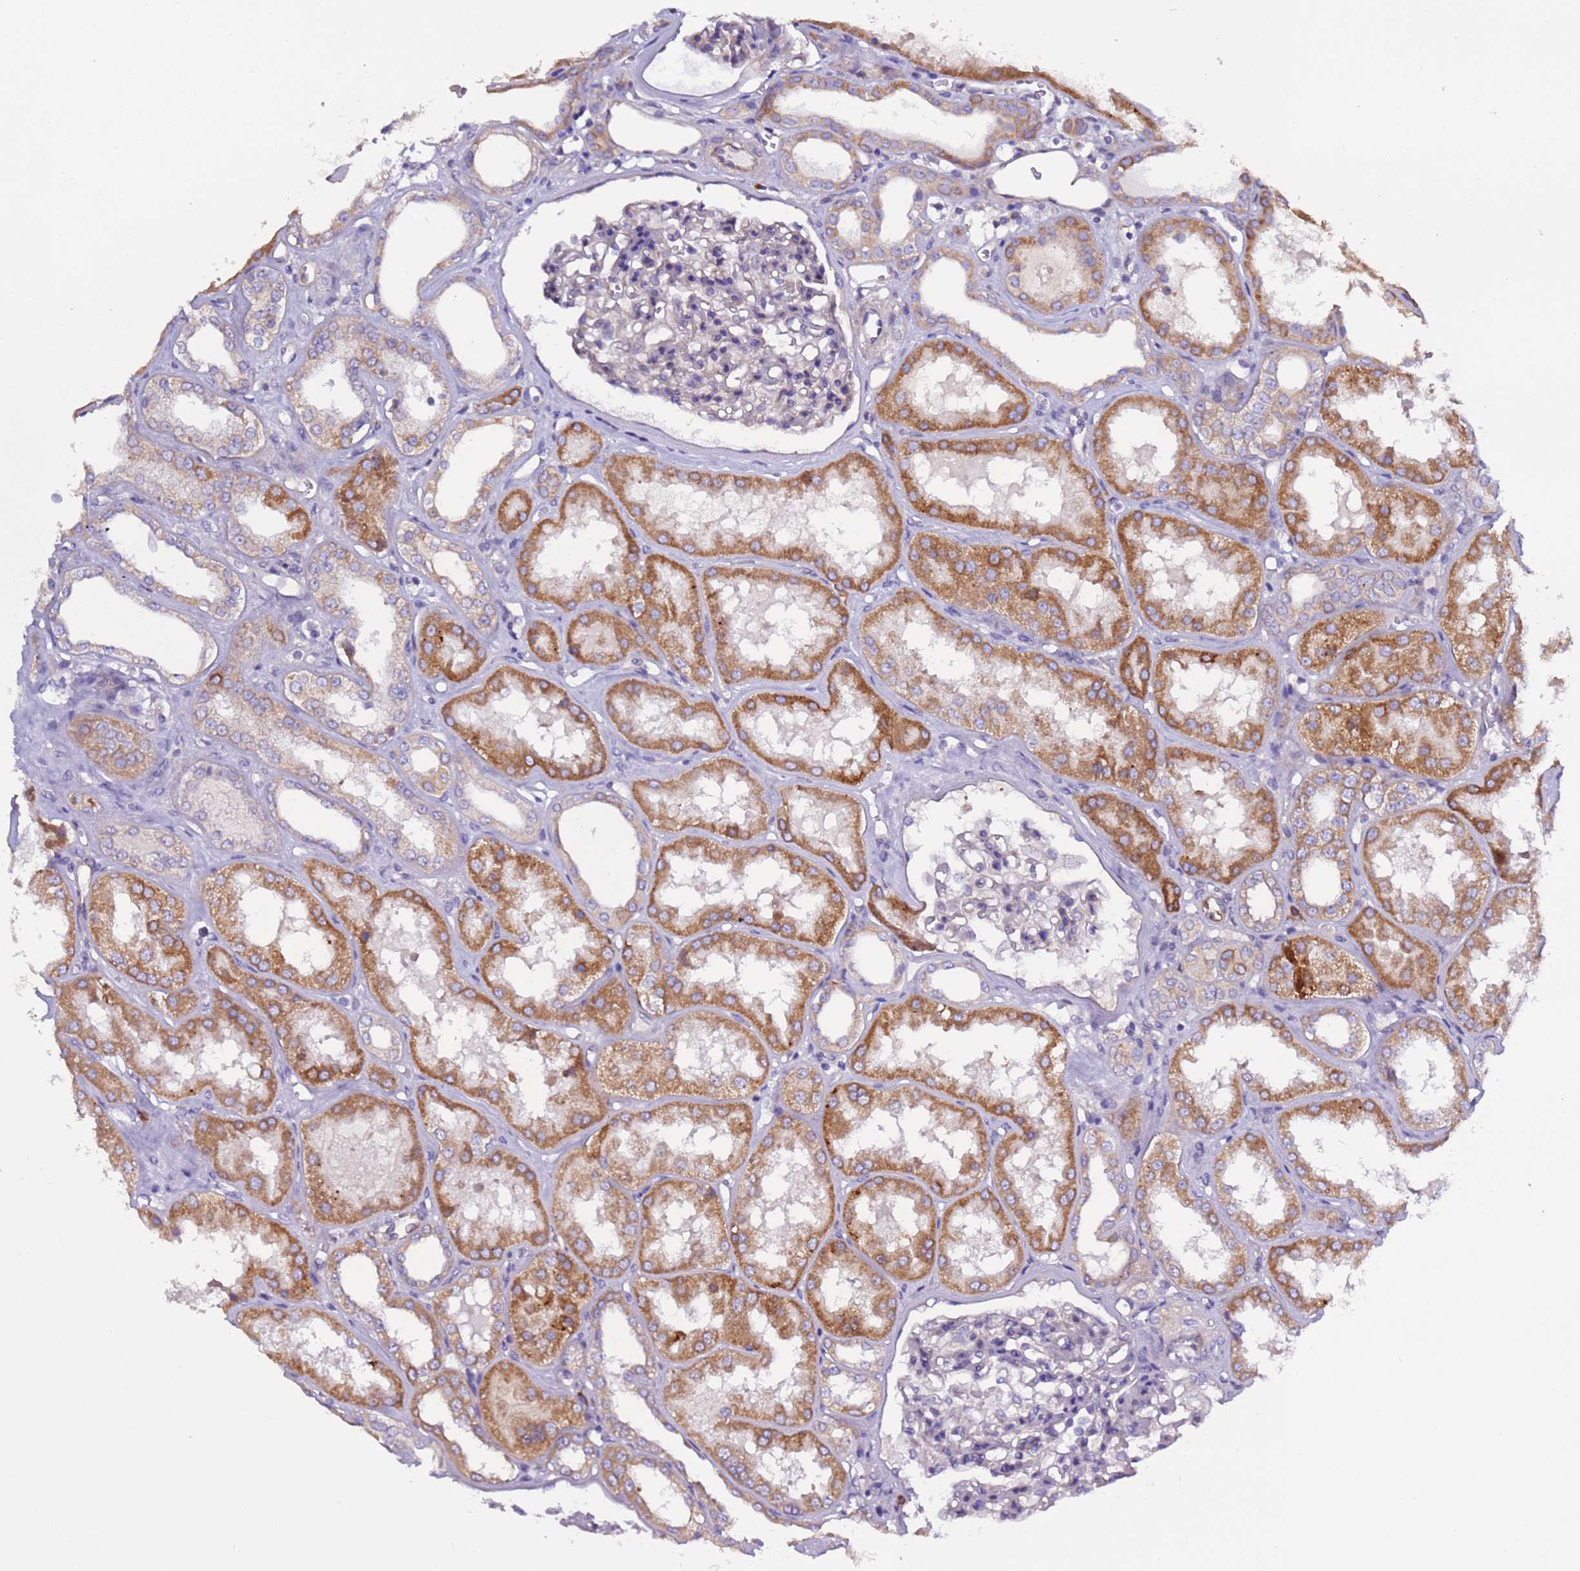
{"staining": {"intensity": "weak", "quantity": "<25%", "location": "cytoplasmic/membranous"}, "tissue": "kidney", "cell_type": "Cells in glomeruli", "image_type": "normal", "snomed": [{"axis": "morphology", "description": "Normal tissue, NOS"}, {"axis": "topography", "description": "Kidney"}], "caption": "Immunohistochemistry image of benign kidney: human kidney stained with DAB exhibits no significant protein positivity in cells in glomeruli.", "gene": "SPCS1", "patient": {"sex": "female", "age": 56}}